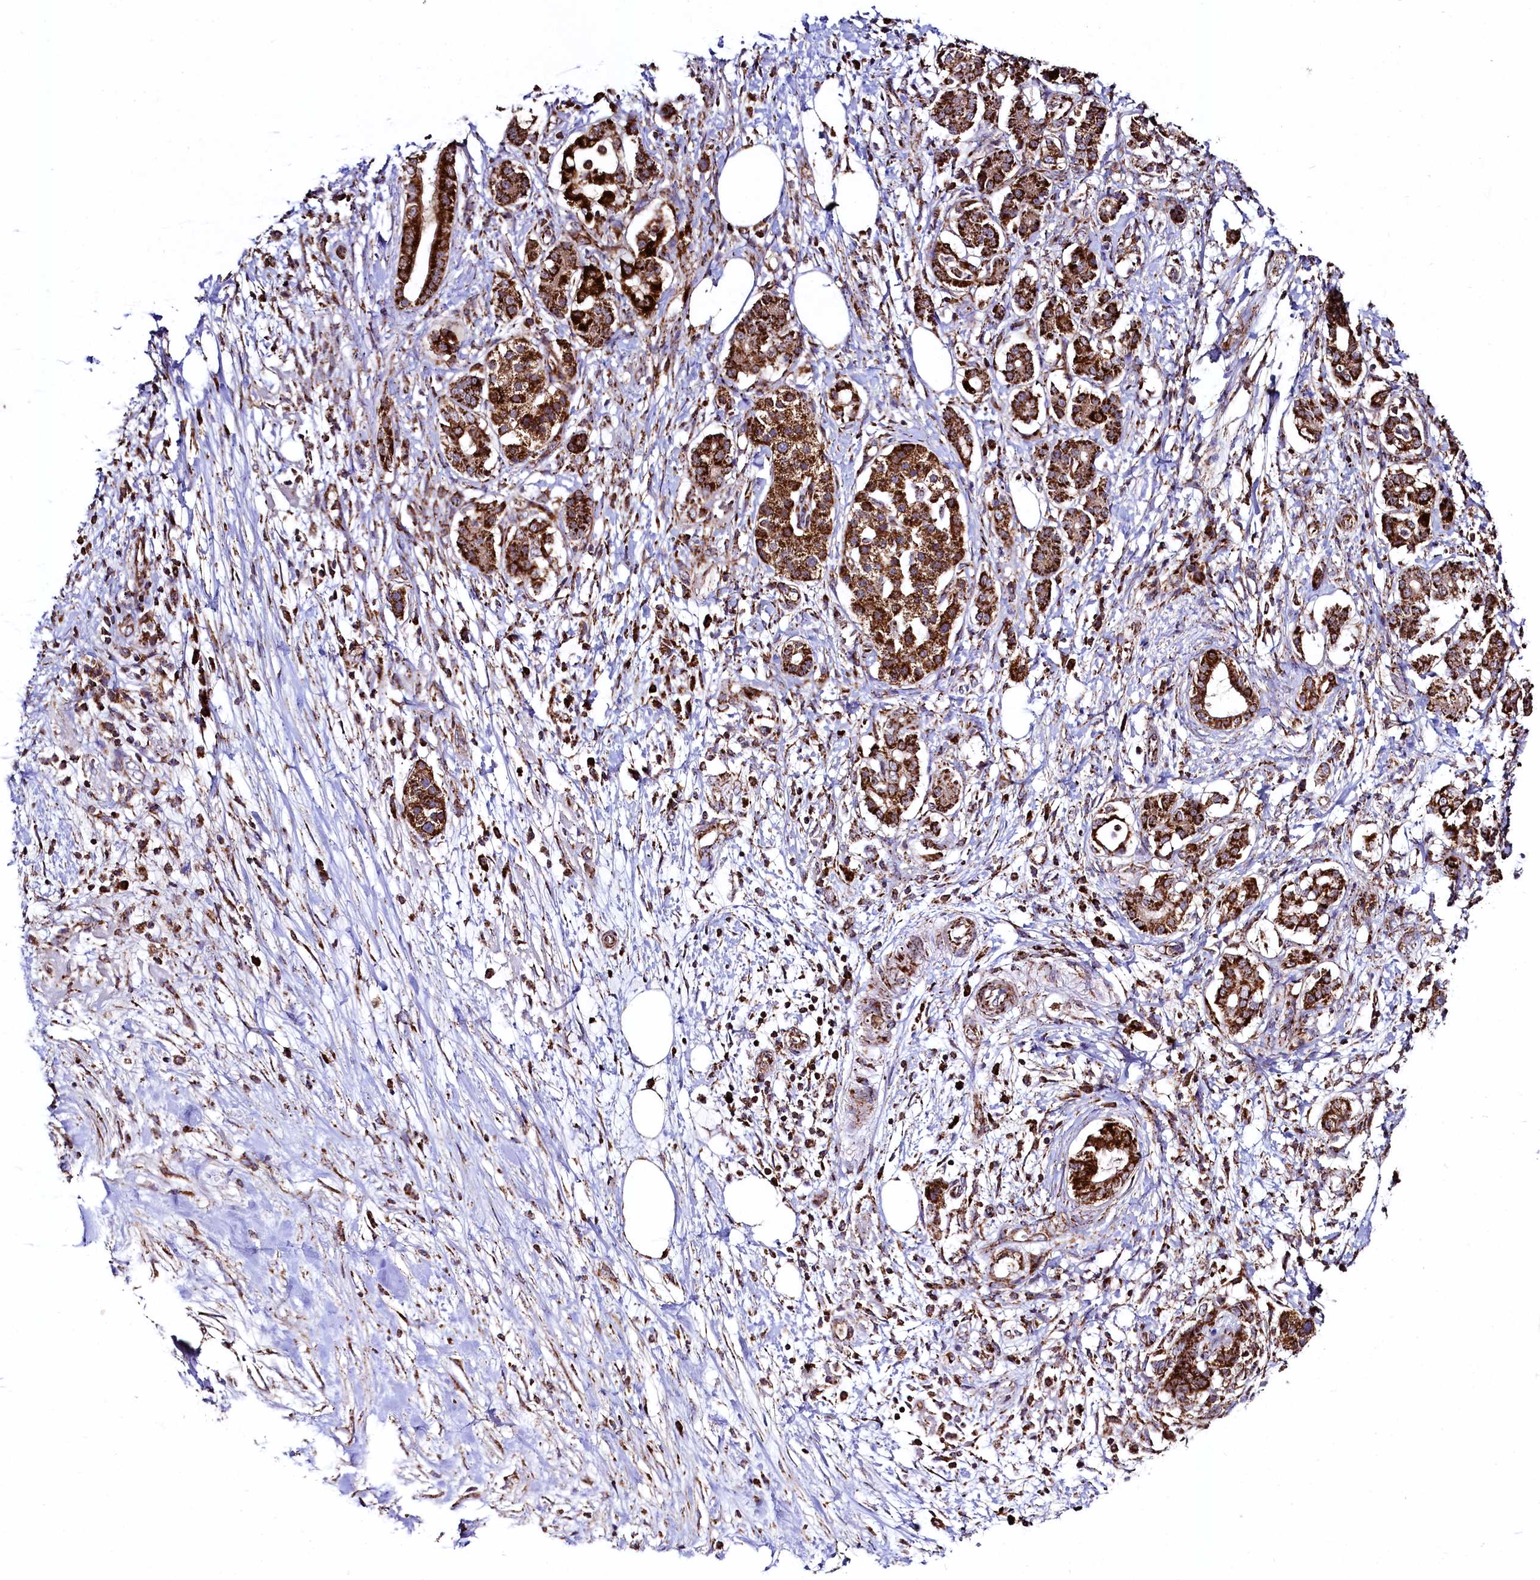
{"staining": {"intensity": "strong", "quantity": ">75%", "location": "cytoplasmic/membranous"}, "tissue": "pancreatic cancer", "cell_type": "Tumor cells", "image_type": "cancer", "snomed": [{"axis": "morphology", "description": "Adenocarcinoma, NOS"}, {"axis": "topography", "description": "Pancreas"}], "caption": "This micrograph demonstrates immunohistochemistry staining of adenocarcinoma (pancreatic), with high strong cytoplasmic/membranous staining in about >75% of tumor cells.", "gene": "CLYBL", "patient": {"sex": "female", "age": 73}}